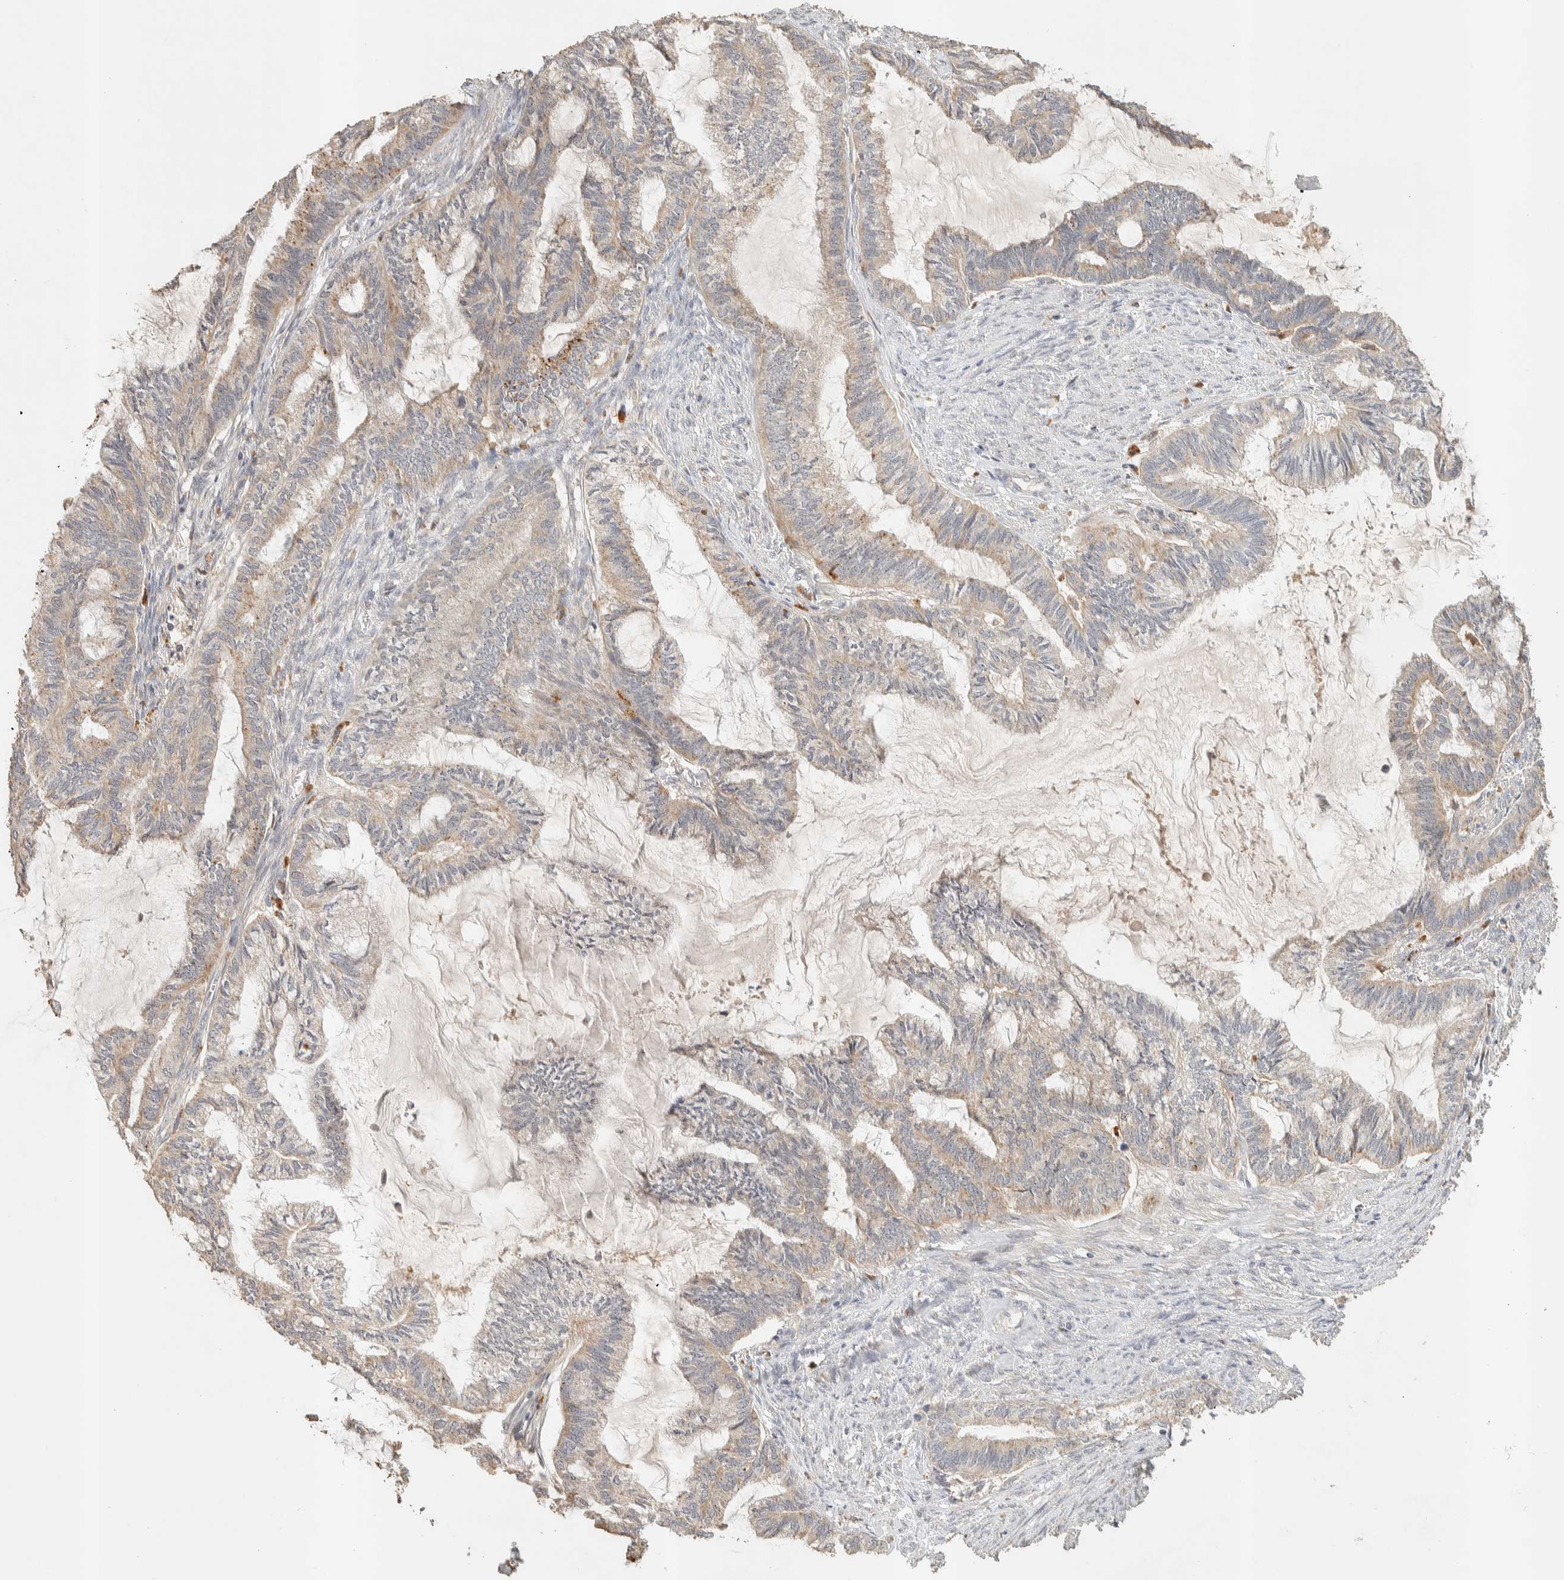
{"staining": {"intensity": "weak", "quantity": "<25%", "location": "cytoplasmic/membranous"}, "tissue": "endometrial cancer", "cell_type": "Tumor cells", "image_type": "cancer", "snomed": [{"axis": "morphology", "description": "Adenocarcinoma, NOS"}, {"axis": "topography", "description": "Endometrium"}], "caption": "Protein analysis of endometrial cancer exhibits no significant positivity in tumor cells. (DAB immunohistochemistry (IHC) visualized using brightfield microscopy, high magnification).", "gene": "ITPA", "patient": {"sex": "female", "age": 86}}